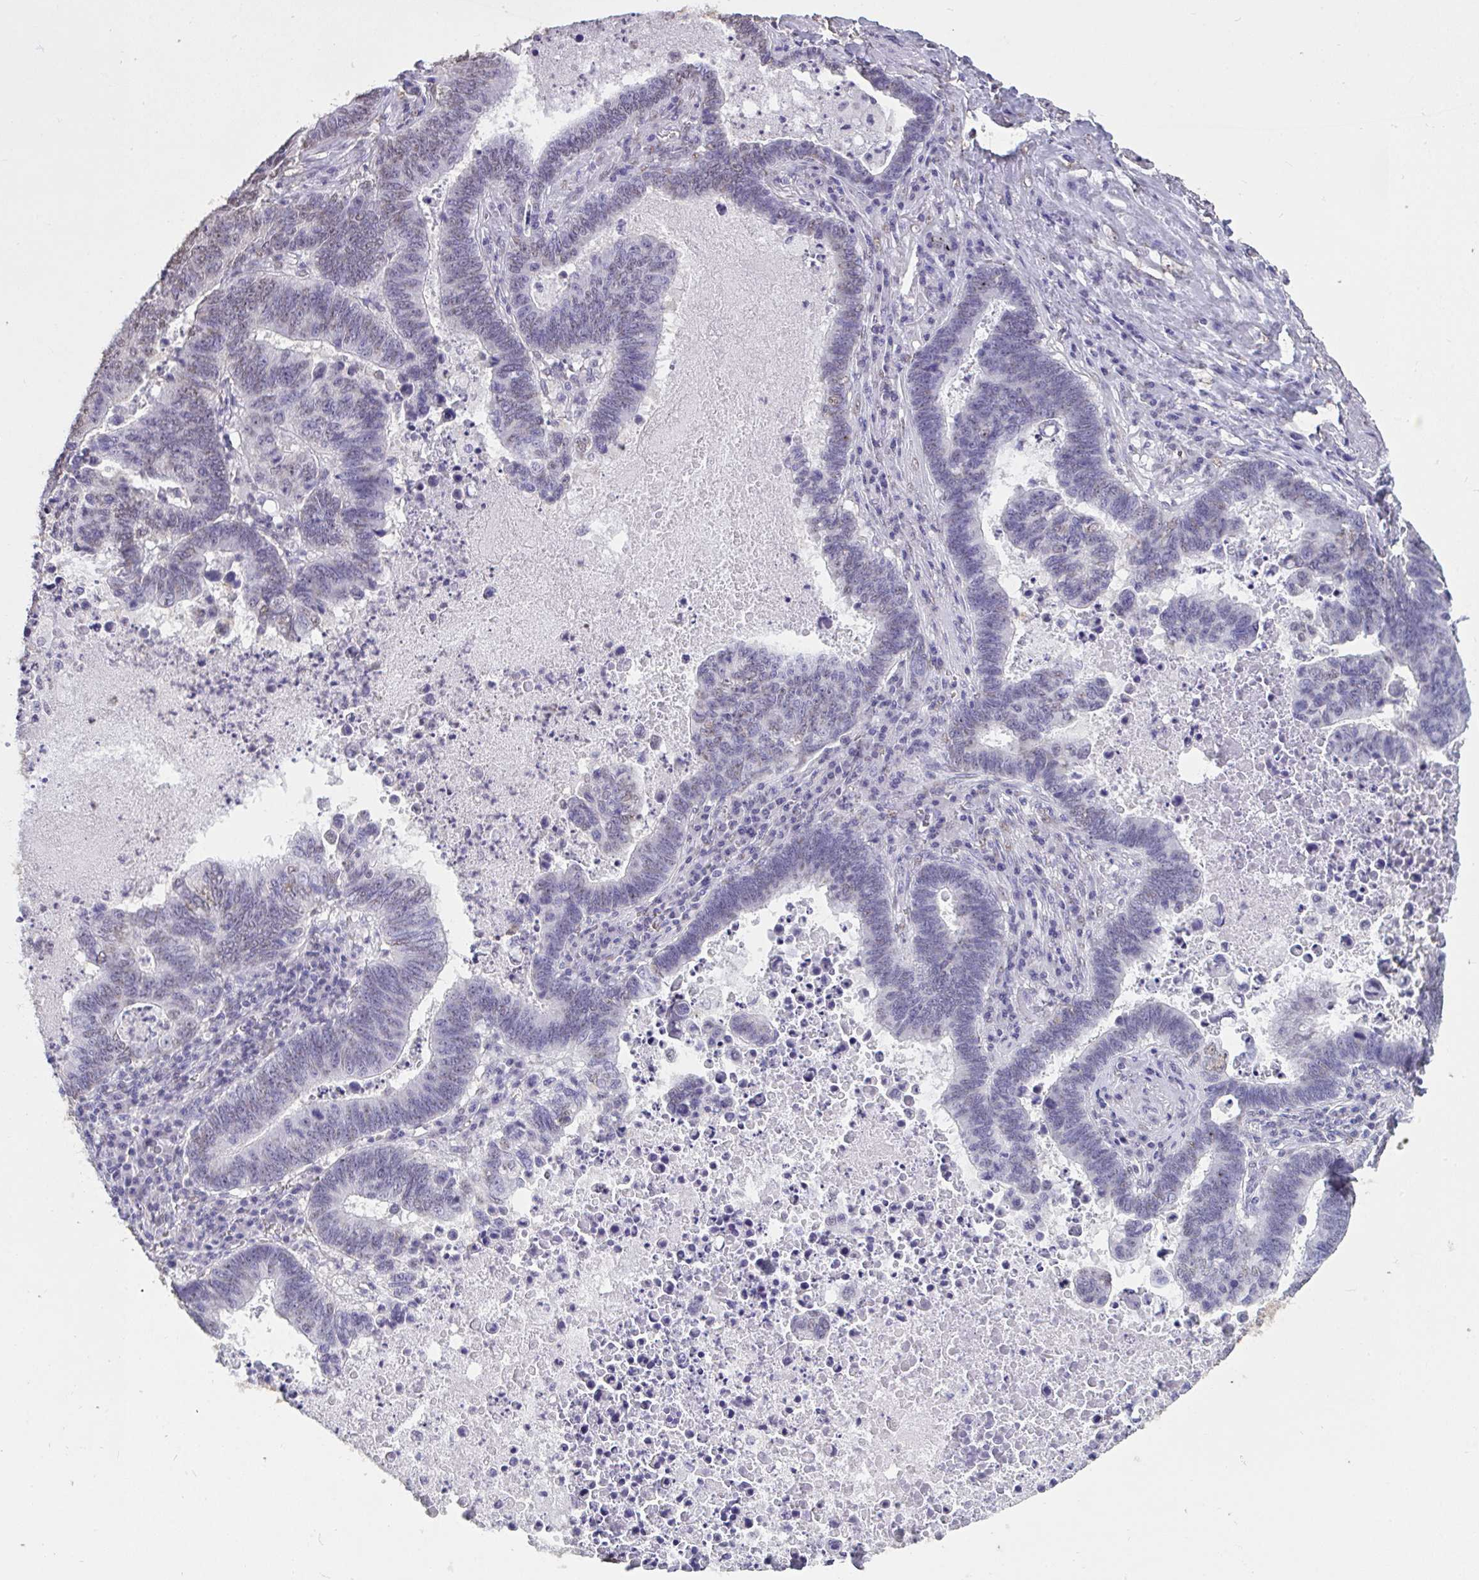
{"staining": {"intensity": "negative", "quantity": "none", "location": "none"}, "tissue": "lung cancer", "cell_type": "Tumor cells", "image_type": "cancer", "snomed": [{"axis": "morphology", "description": "Aneuploidy"}, {"axis": "morphology", "description": "Adenocarcinoma, NOS"}, {"axis": "morphology", "description": "Adenocarcinoma primary or metastatic"}, {"axis": "topography", "description": "Lung"}], "caption": "High power microscopy histopathology image of an immunohistochemistry (IHC) photomicrograph of lung adenocarcinoma primary or metastatic, revealing no significant positivity in tumor cells.", "gene": "SEMA6B", "patient": {"sex": "female", "age": 75}}